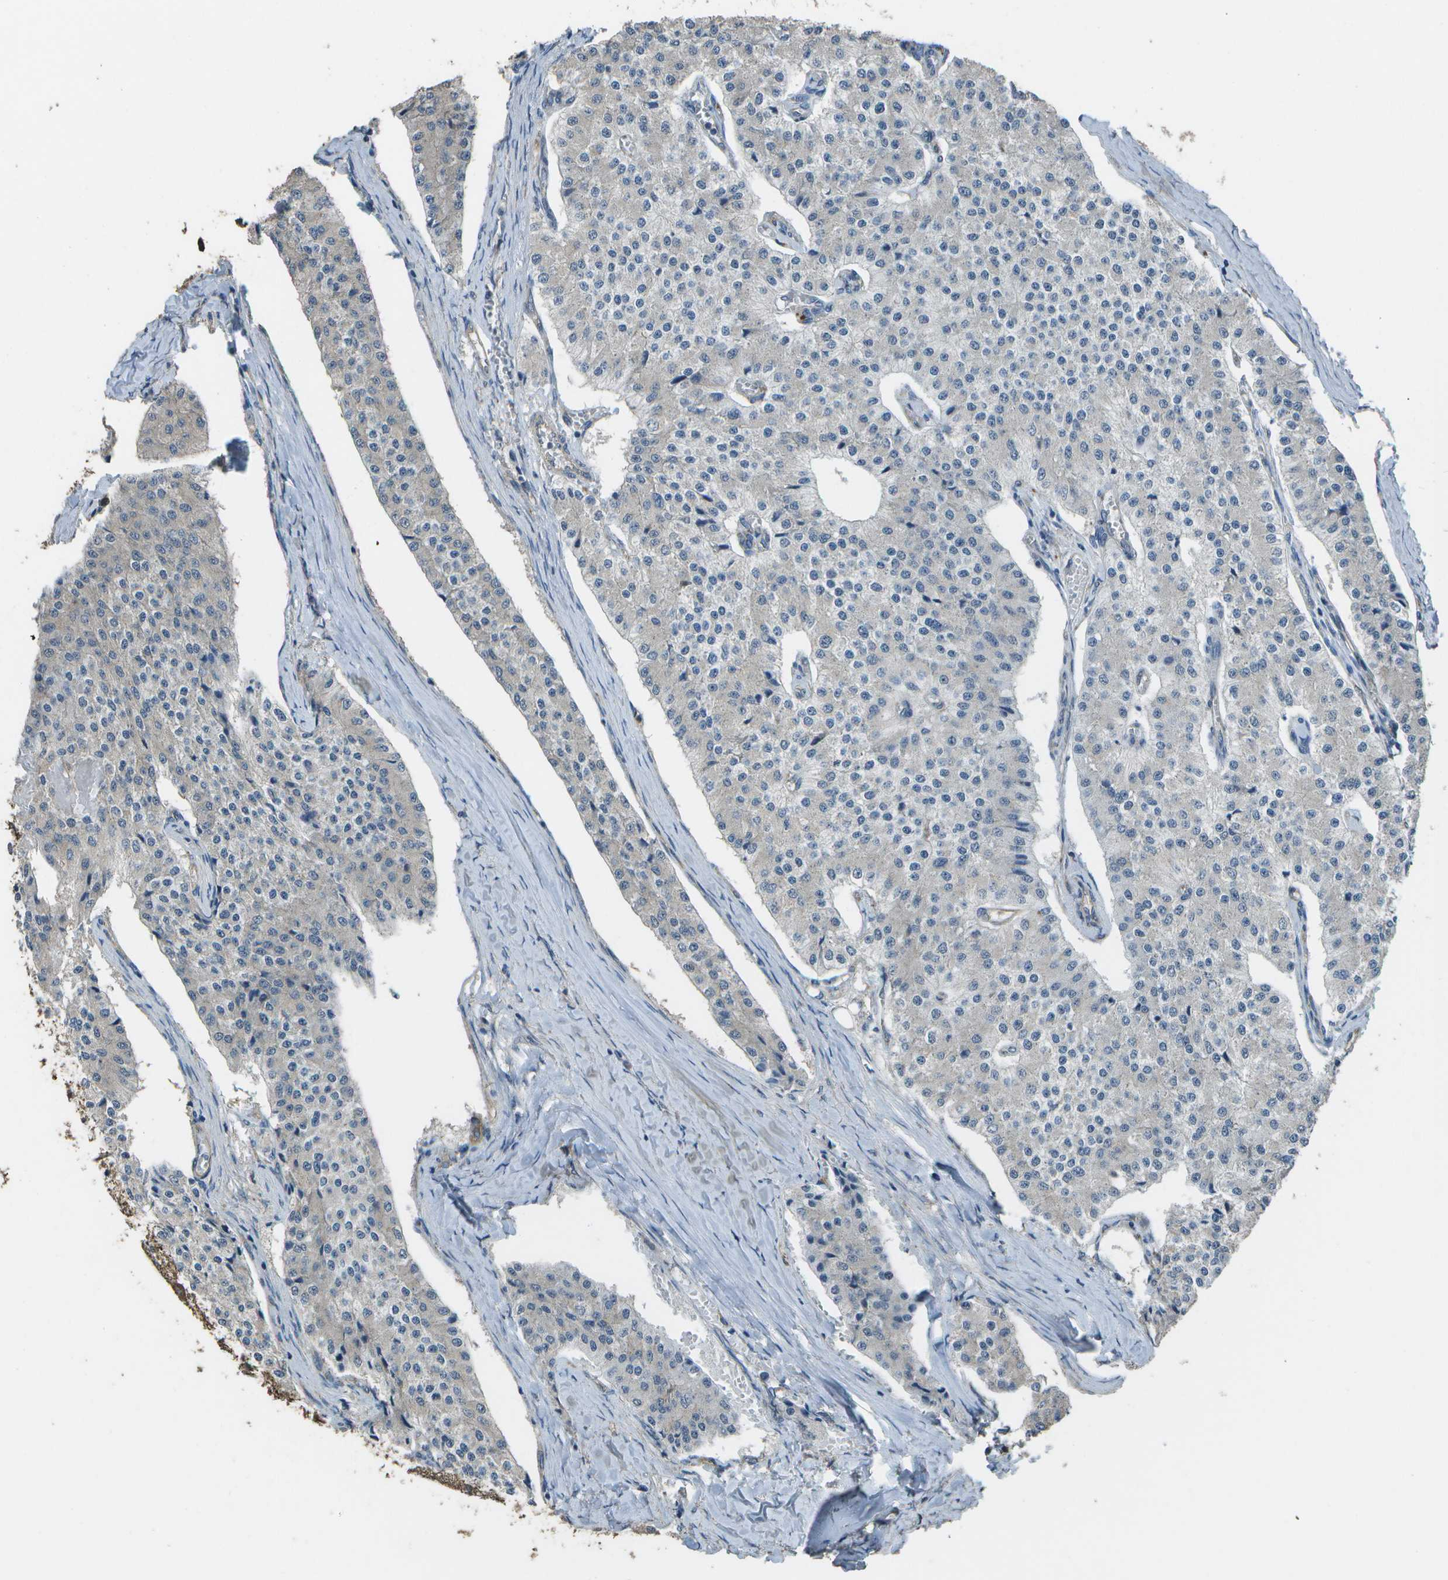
{"staining": {"intensity": "negative", "quantity": "none", "location": "none"}, "tissue": "carcinoid", "cell_type": "Tumor cells", "image_type": "cancer", "snomed": [{"axis": "morphology", "description": "Carcinoid, malignant, NOS"}, {"axis": "topography", "description": "Colon"}], "caption": "High power microscopy histopathology image of an immunohistochemistry (IHC) photomicrograph of malignant carcinoid, revealing no significant staining in tumor cells.", "gene": "CLNS1A", "patient": {"sex": "female", "age": 52}}